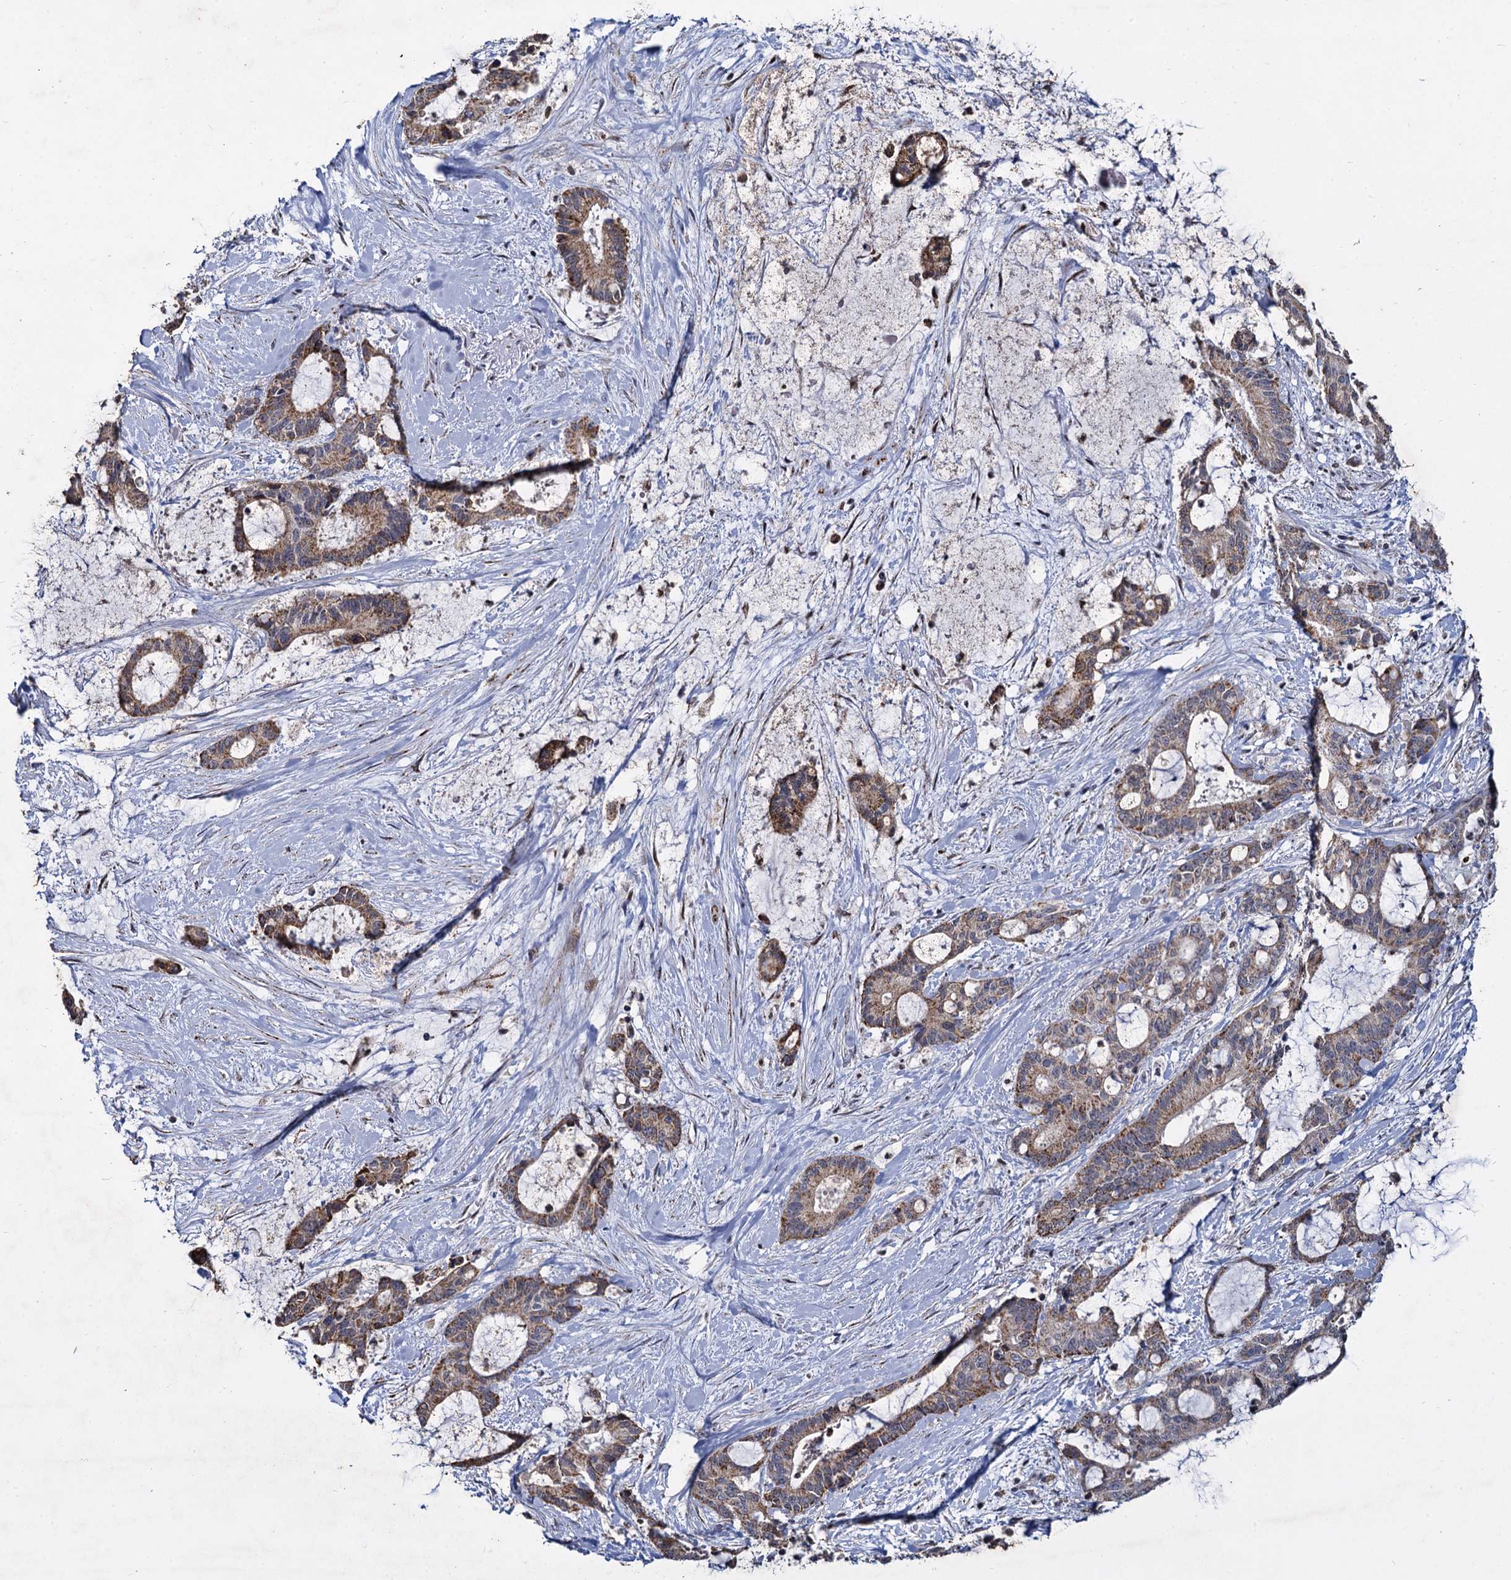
{"staining": {"intensity": "moderate", "quantity": ">75%", "location": "cytoplasmic/membranous"}, "tissue": "liver cancer", "cell_type": "Tumor cells", "image_type": "cancer", "snomed": [{"axis": "morphology", "description": "Normal tissue, NOS"}, {"axis": "morphology", "description": "Cholangiocarcinoma"}, {"axis": "topography", "description": "Liver"}, {"axis": "topography", "description": "Peripheral nerve tissue"}], "caption": "A medium amount of moderate cytoplasmic/membranous positivity is seen in about >75% of tumor cells in liver cholangiocarcinoma tissue.", "gene": "RPUSD4", "patient": {"sex": "female", "age": 73}}